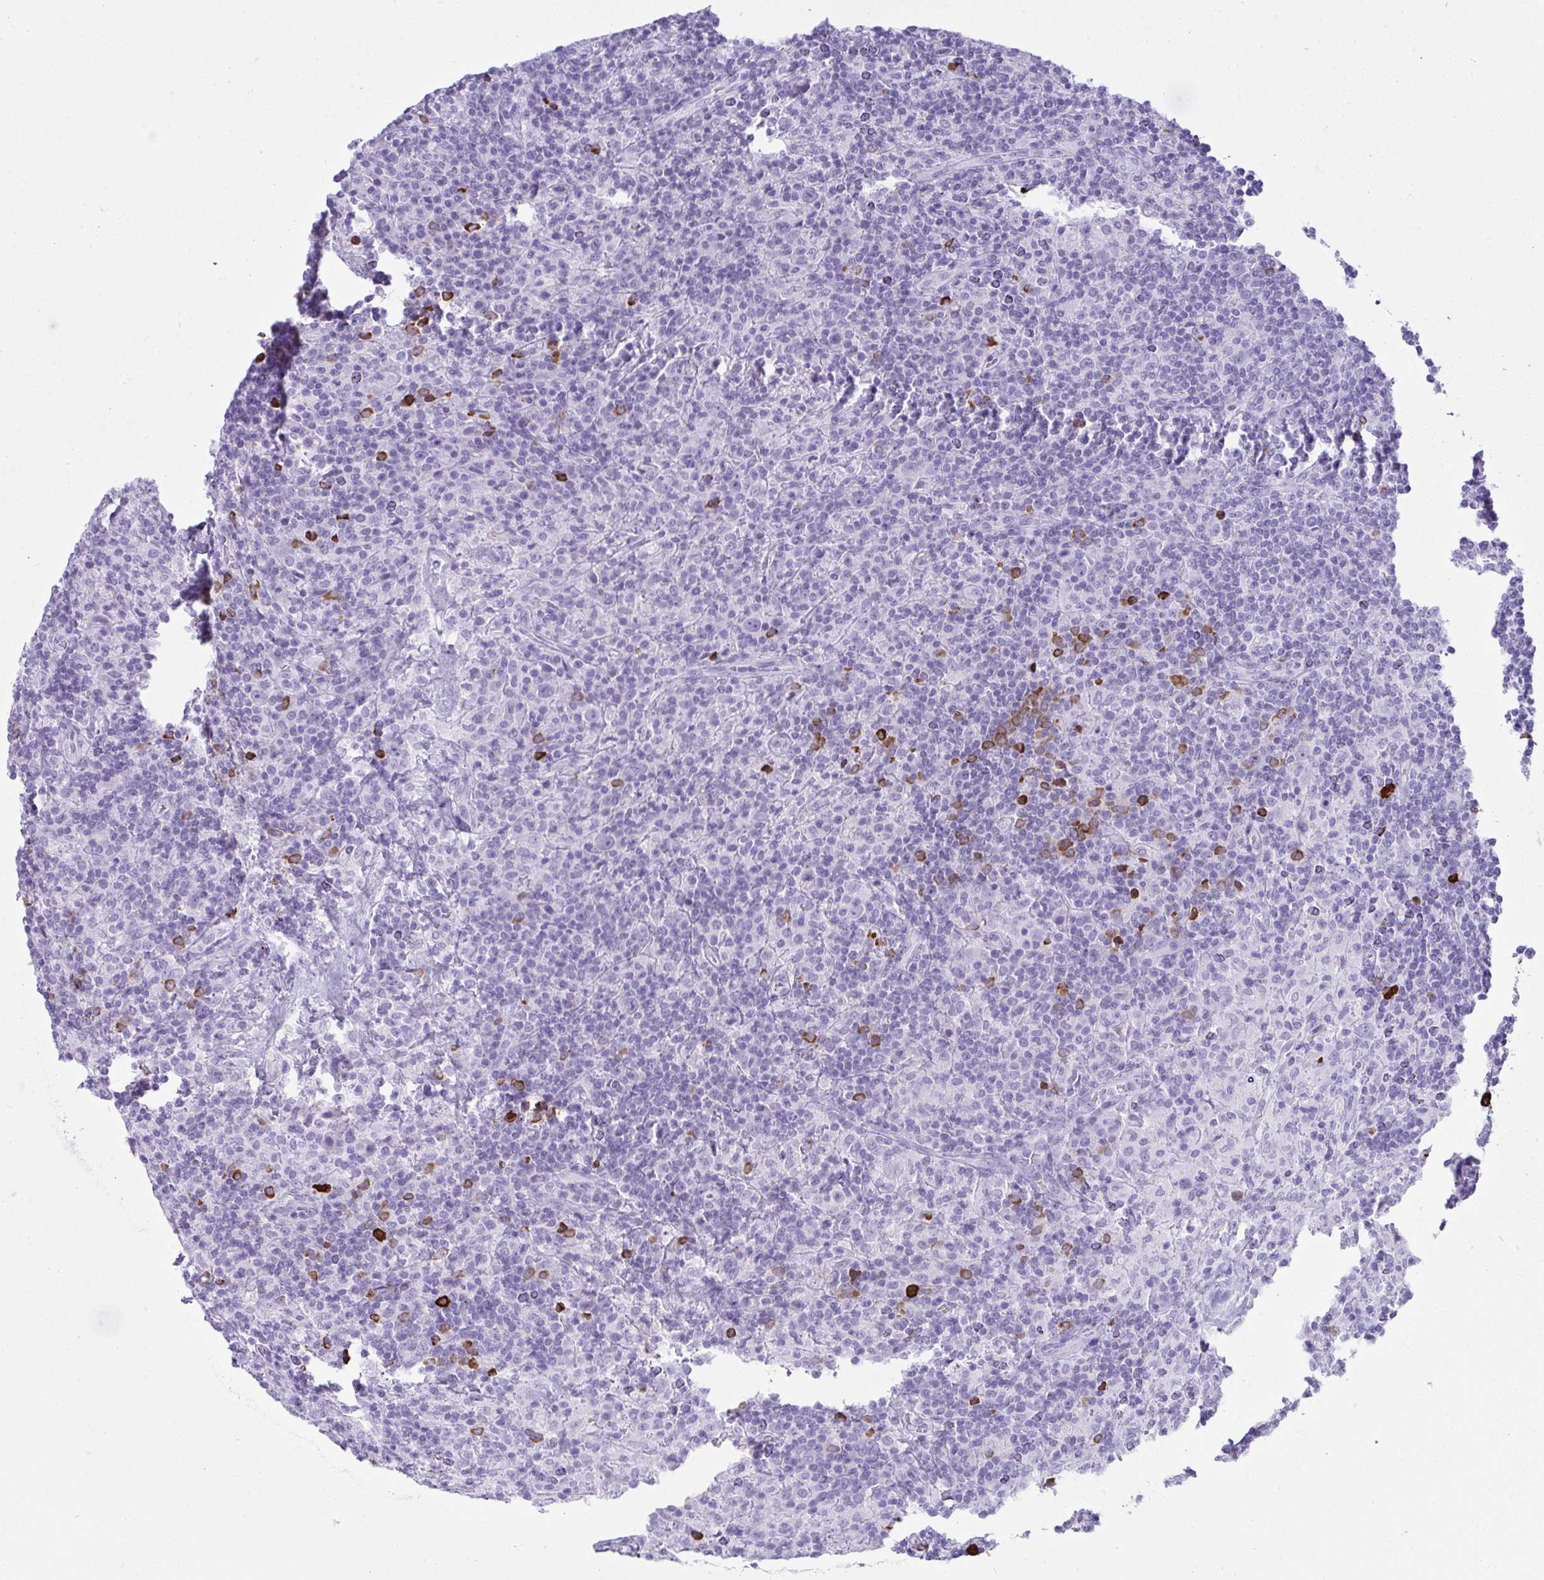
{"staining": {"intensity": "negative", "quantity": "none", "location": "none"}, "tissue": "lymphoma", "cell_type": "Tumor cells", "image_type": "cancer", "snomed": [{"axis": "morphology", "description": "Hodgkin's disease, NOS"}, {"axis": "topography", "description": "Lymph node"}], "caption": "A high-resolution image shows immunohistochemistry (IHC) staining of lymphoma, which shows no significant staining in tumor cells. (DAB immunohistochemistry (IHC) visualized using brightfield microscopy, high magnification).", "gene": "CDADC1", "patient": {"sex": "male", "age": 70}}